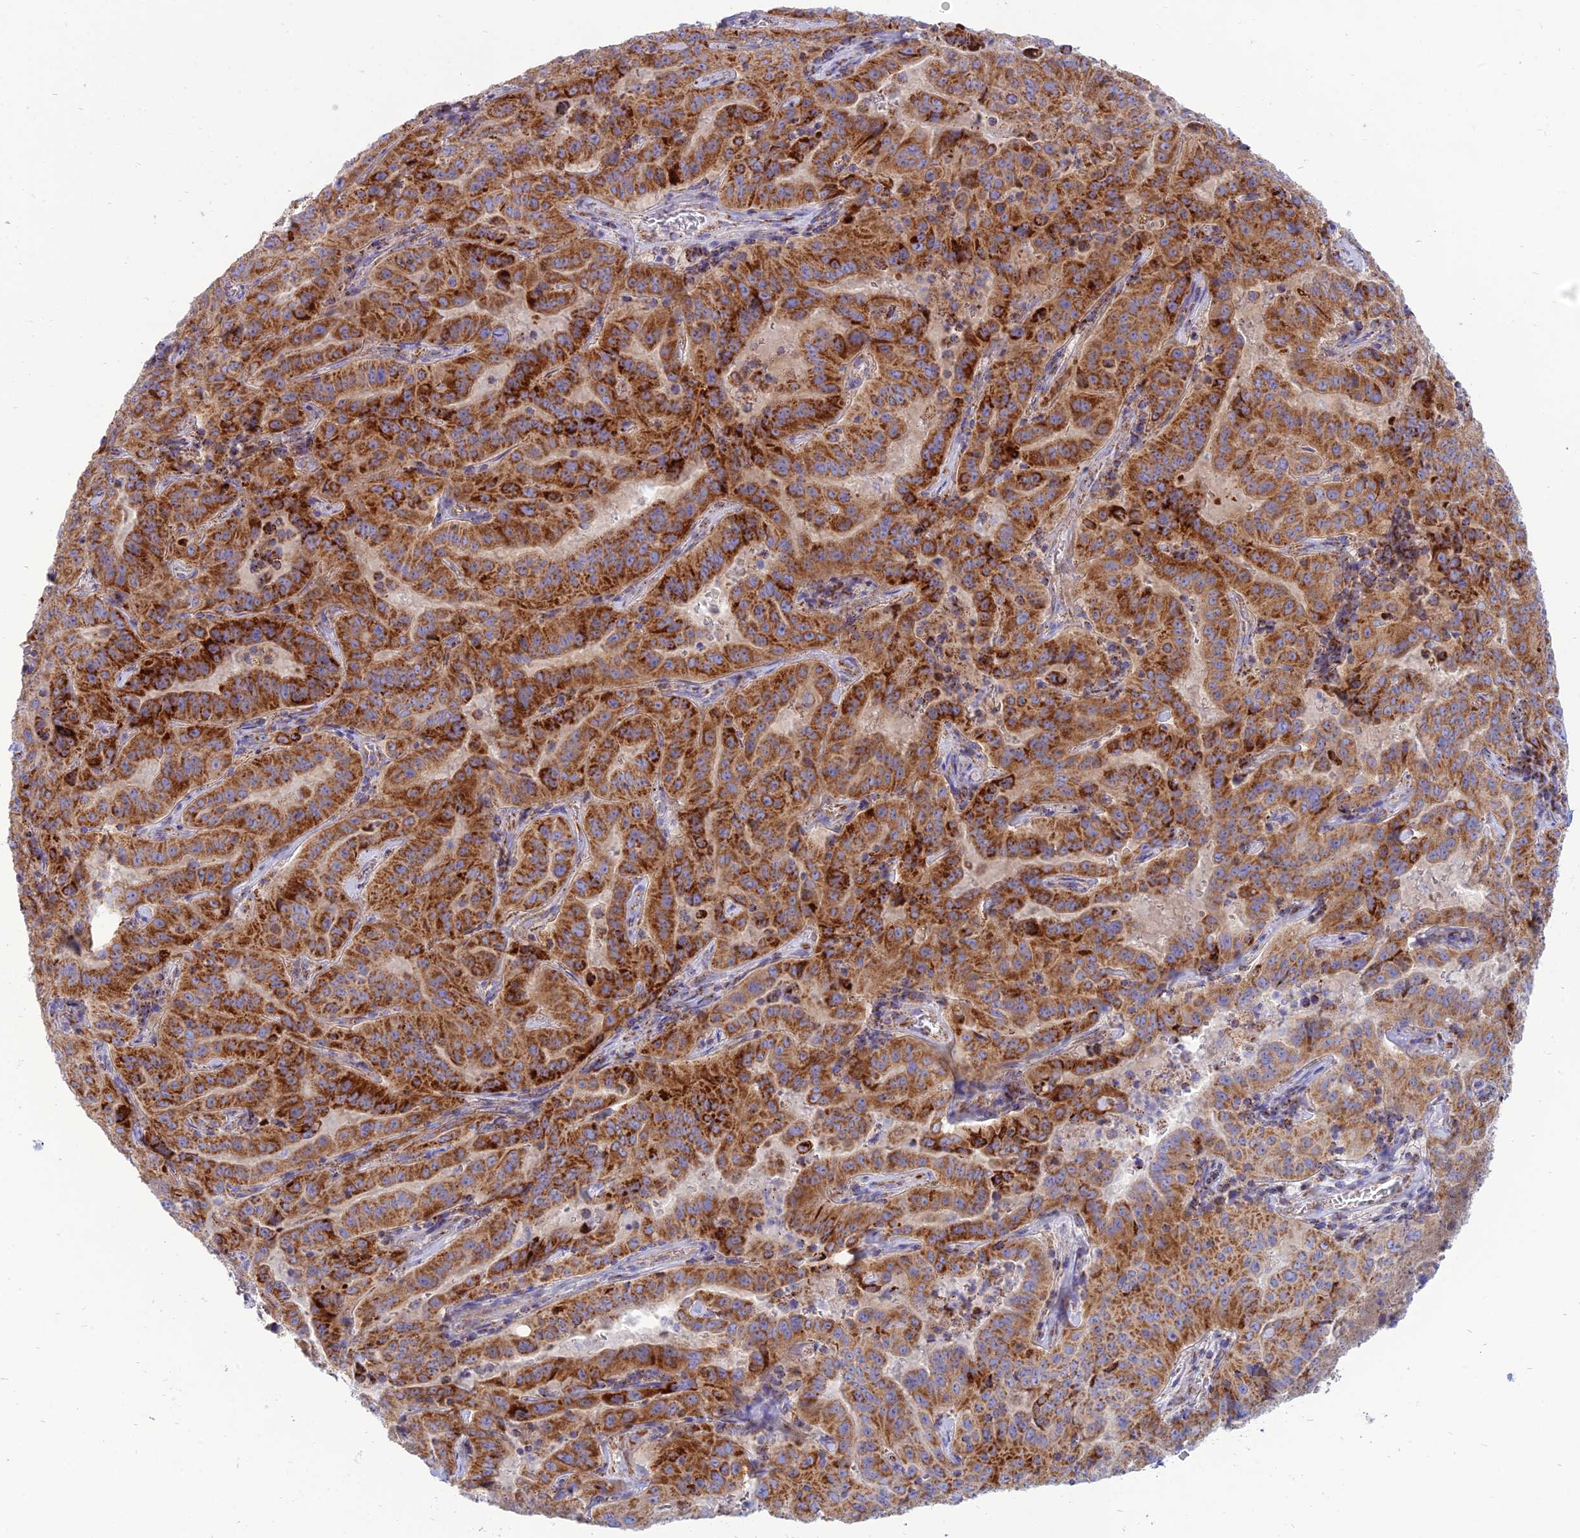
{"staining": {"intensity": "strong", "quantity": ">75%", "location": "cytoplasmic/membranous"}, "tissue": "pancreatic cancer", "cell_type": "Tumor cells", "image_type": "cancer", "snomed": [{"axis": "morphology", "description": "Adenocarcinoma, NOS"}, {"axis": "topography", "description": "Pancreas"}], "caption": "Adenocarcinoma (pancreatic) stained for a protein displays strong cytoplasmic/membranous positivity in tumor cells.", "gene": "PACC1", "patient": {"sex": "male", "age": 63}}